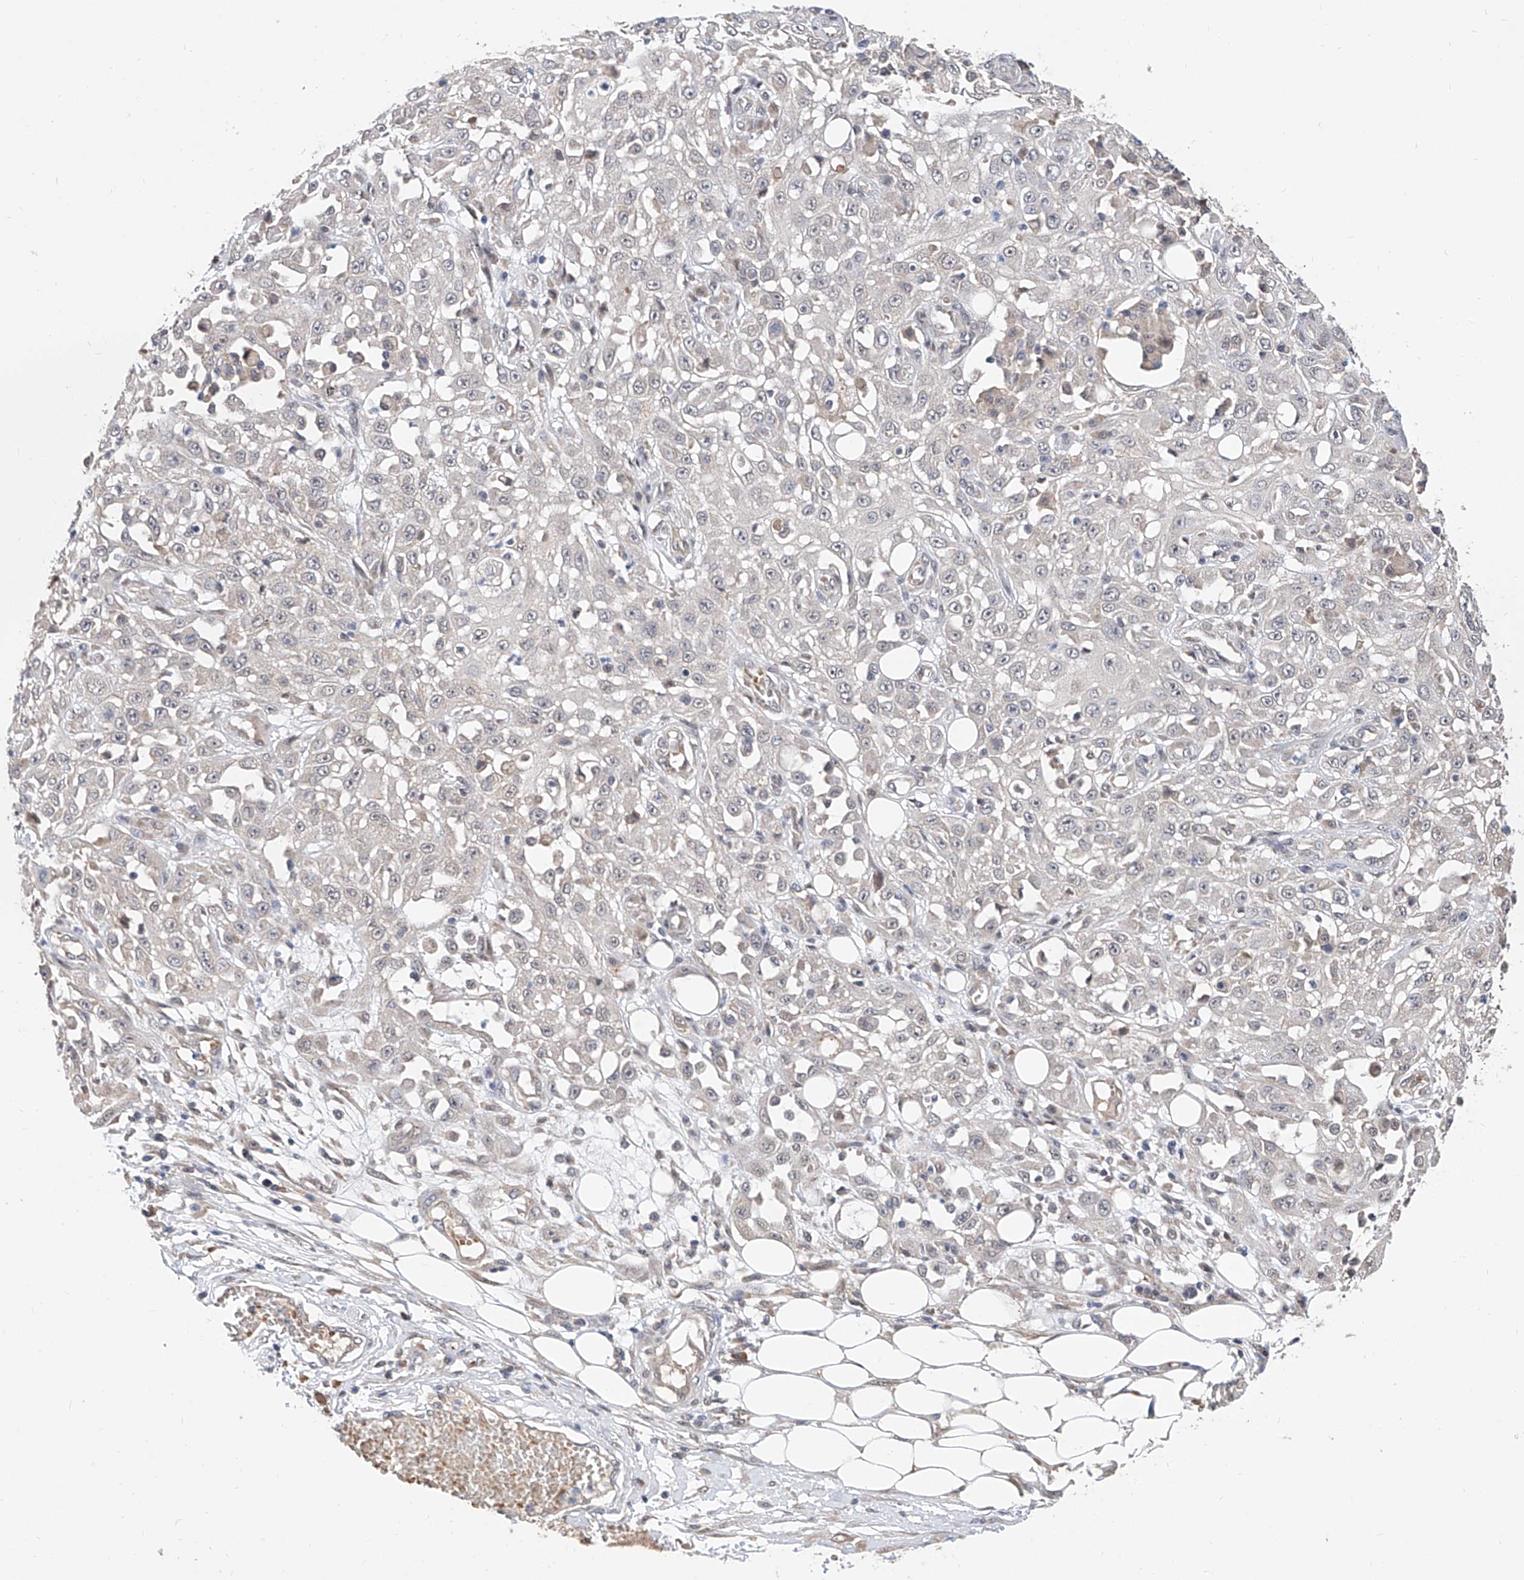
{"staining": {"intensity": "negative", "quantity": "none", "location": "none"}, "tissue": "skin cancer", "cell_type": "Tumor cells", "image_type": "cancer", "snomed": [{"axis": "morphology", "description": "Squamous cell carcinoma, NOS"}, {"axis": "morphology", "description": "Squamous cell carcinoma, metastatic, NOS"}, {"axis": "topography", "description": "Skin"}, {"axis": "topography", "description": "Lymph node"}], "caption": "Immunohistochemistry (IHC) photomicrograph of skin cancer (metastatic squamous cell carcinoma) stained for a protein (brown), which shows no positivity in tumor cells.", "gene": "CARMIL3", "patient": {"sex": "male", "age": 75}}